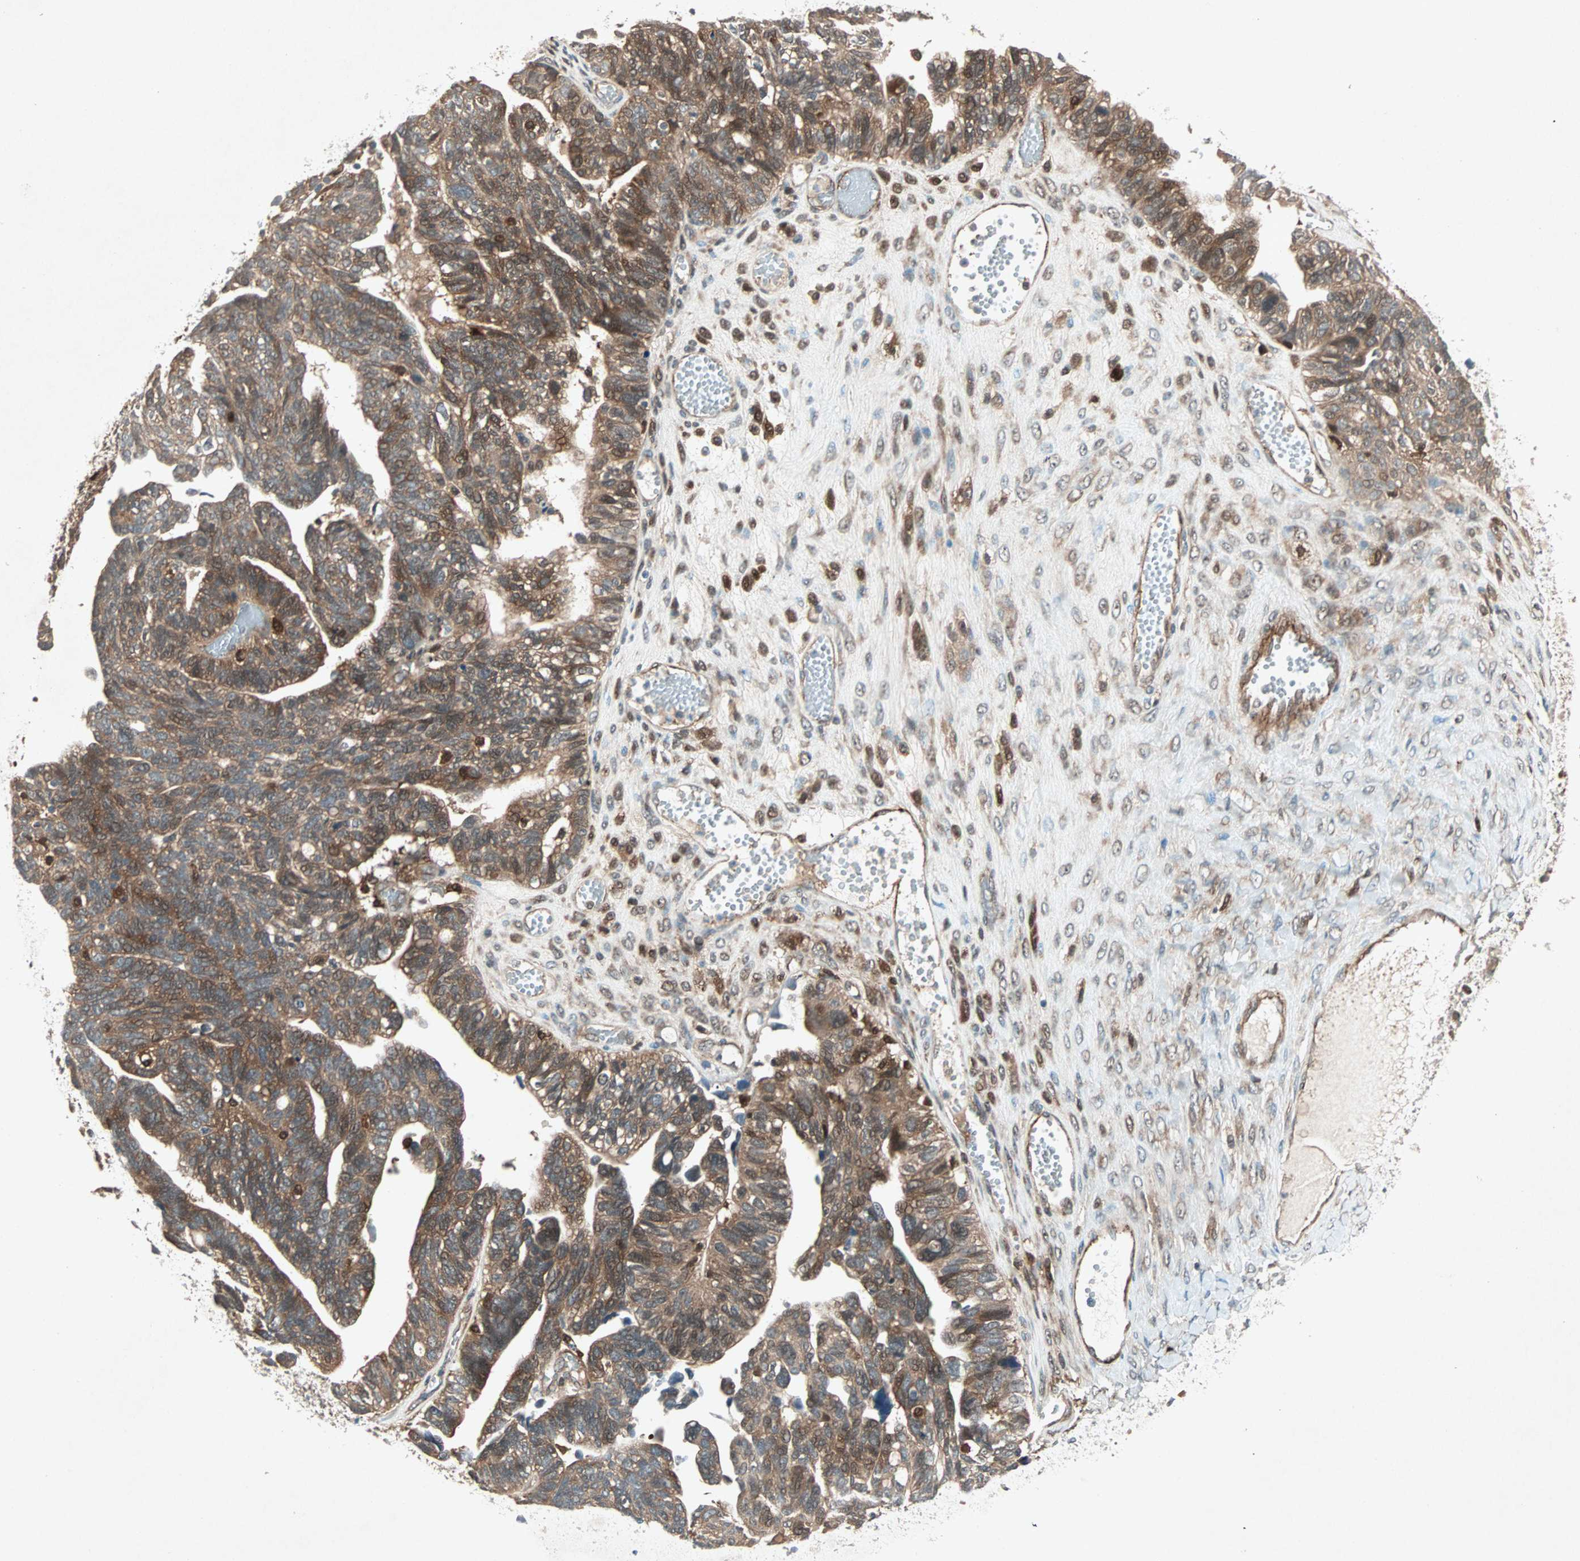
{"staining": {"intensity": "moderate", "quantity": "25%-75%", "location": "cytoplasmic/membranous"}, "tissue": "ovarian cancer", "cell_type": "Tumor cells", "image_type": "cancer", "snomed": [{"axis": "morphology", "description": "Cystadenocarcinoma, serous, NOS"}, {"axis": "topography", "description": "Ovary"}], "caption": "A brown stain labels moderate cytoplasmic/membranous staining of a protein in serous cystadenocarcinoma (ovarian) tumor cells.", "gene": "SDSL", "patient": {"sex": "female", "age": 79}}